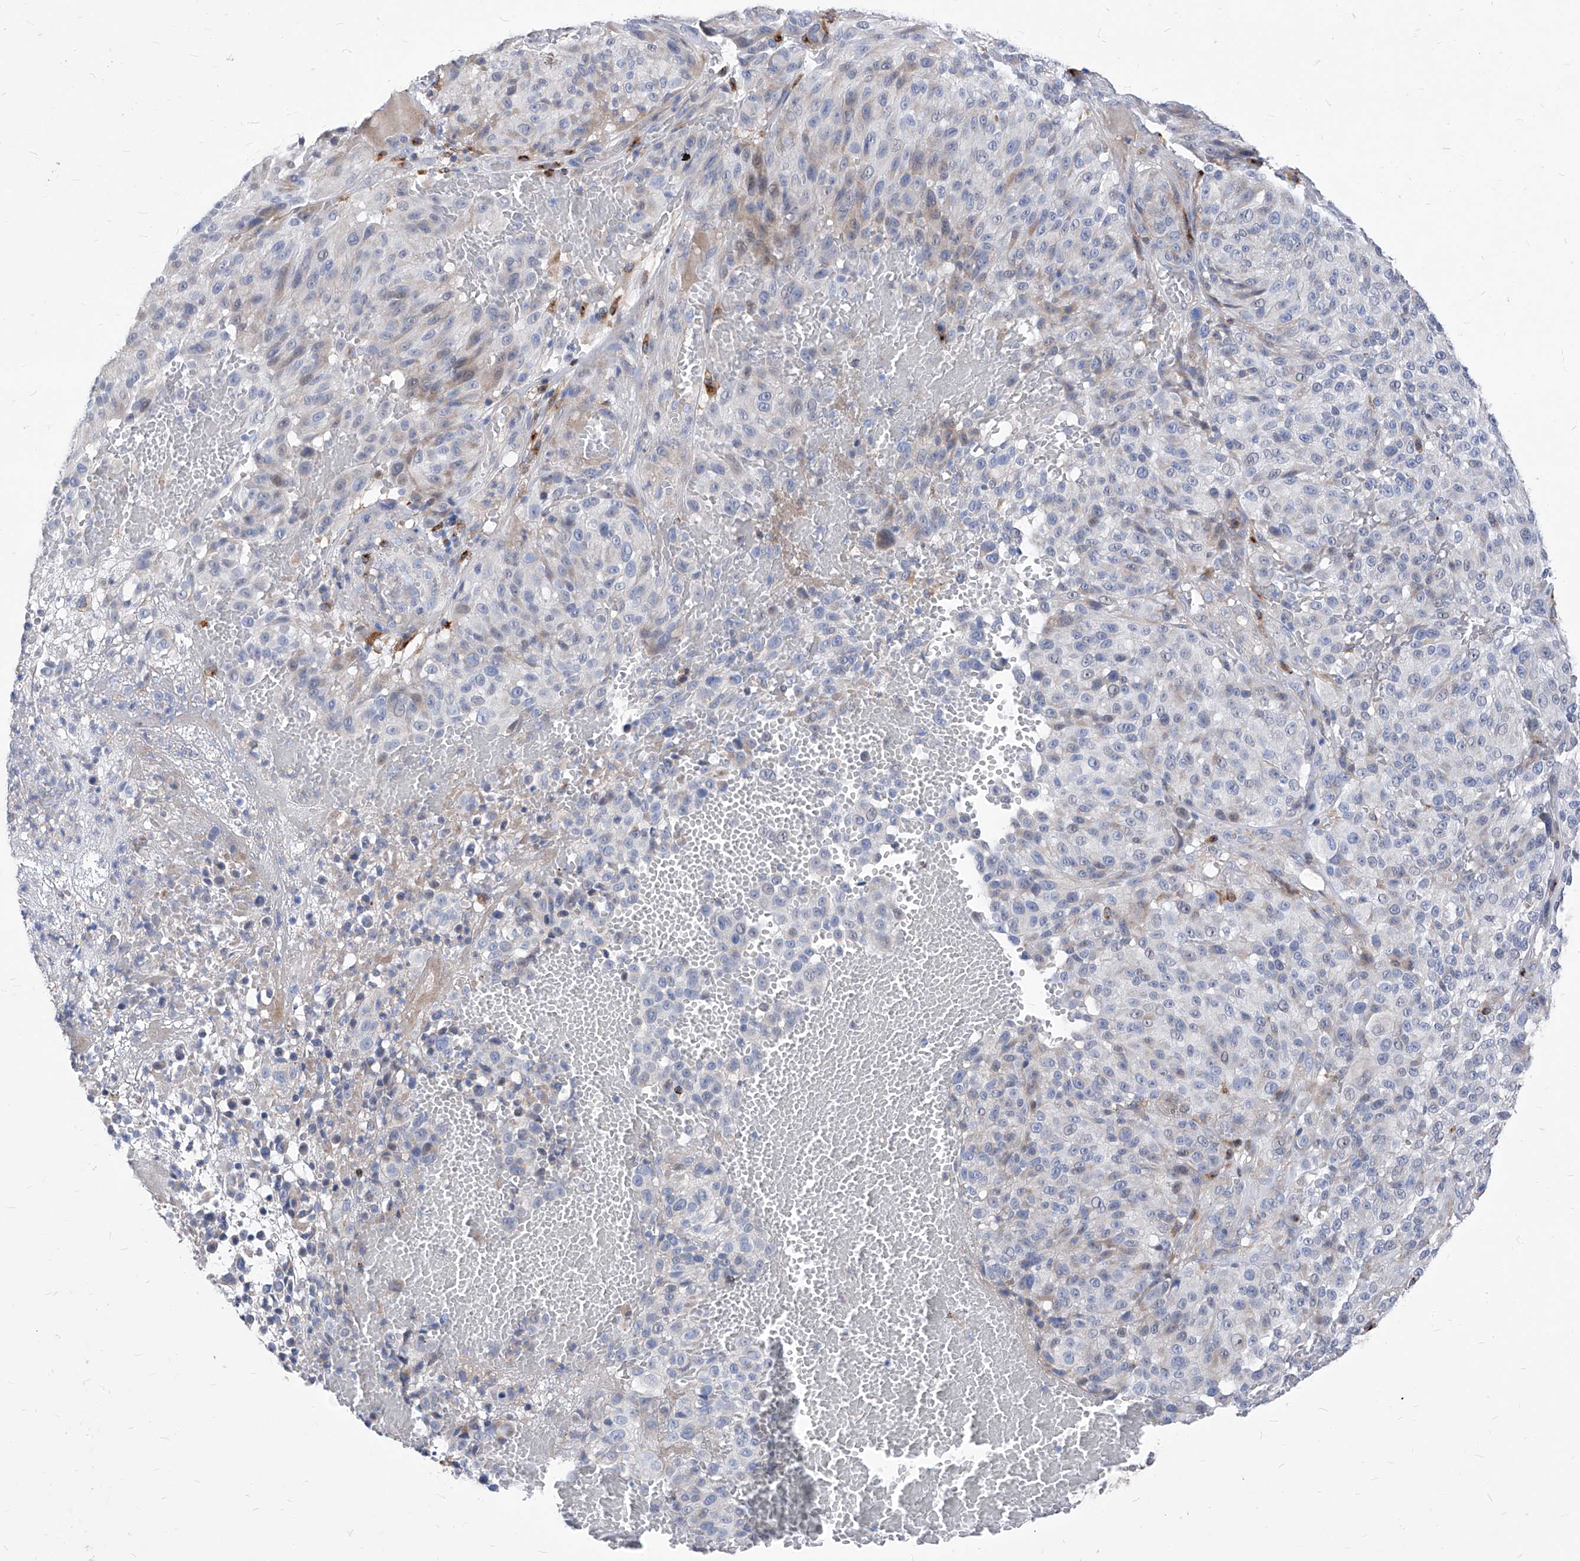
{"staining": {"intensity": "negative", "quantity": "none", "location": "none"}, "tissue": "melanoma", "cell_type": "Tumor cells", "image_type": "cancer", "snomed": [{"axis": "morphology", "description": "Malignant melanoma, NOS"}, {"axis": "topography", "description": "Skin"}], "caption": "Human melanoma stained for a protein using IHC shows no expression in tumor cells.", "gene": "UBOX5", "patient": {"sex": "male", "age": 83}}